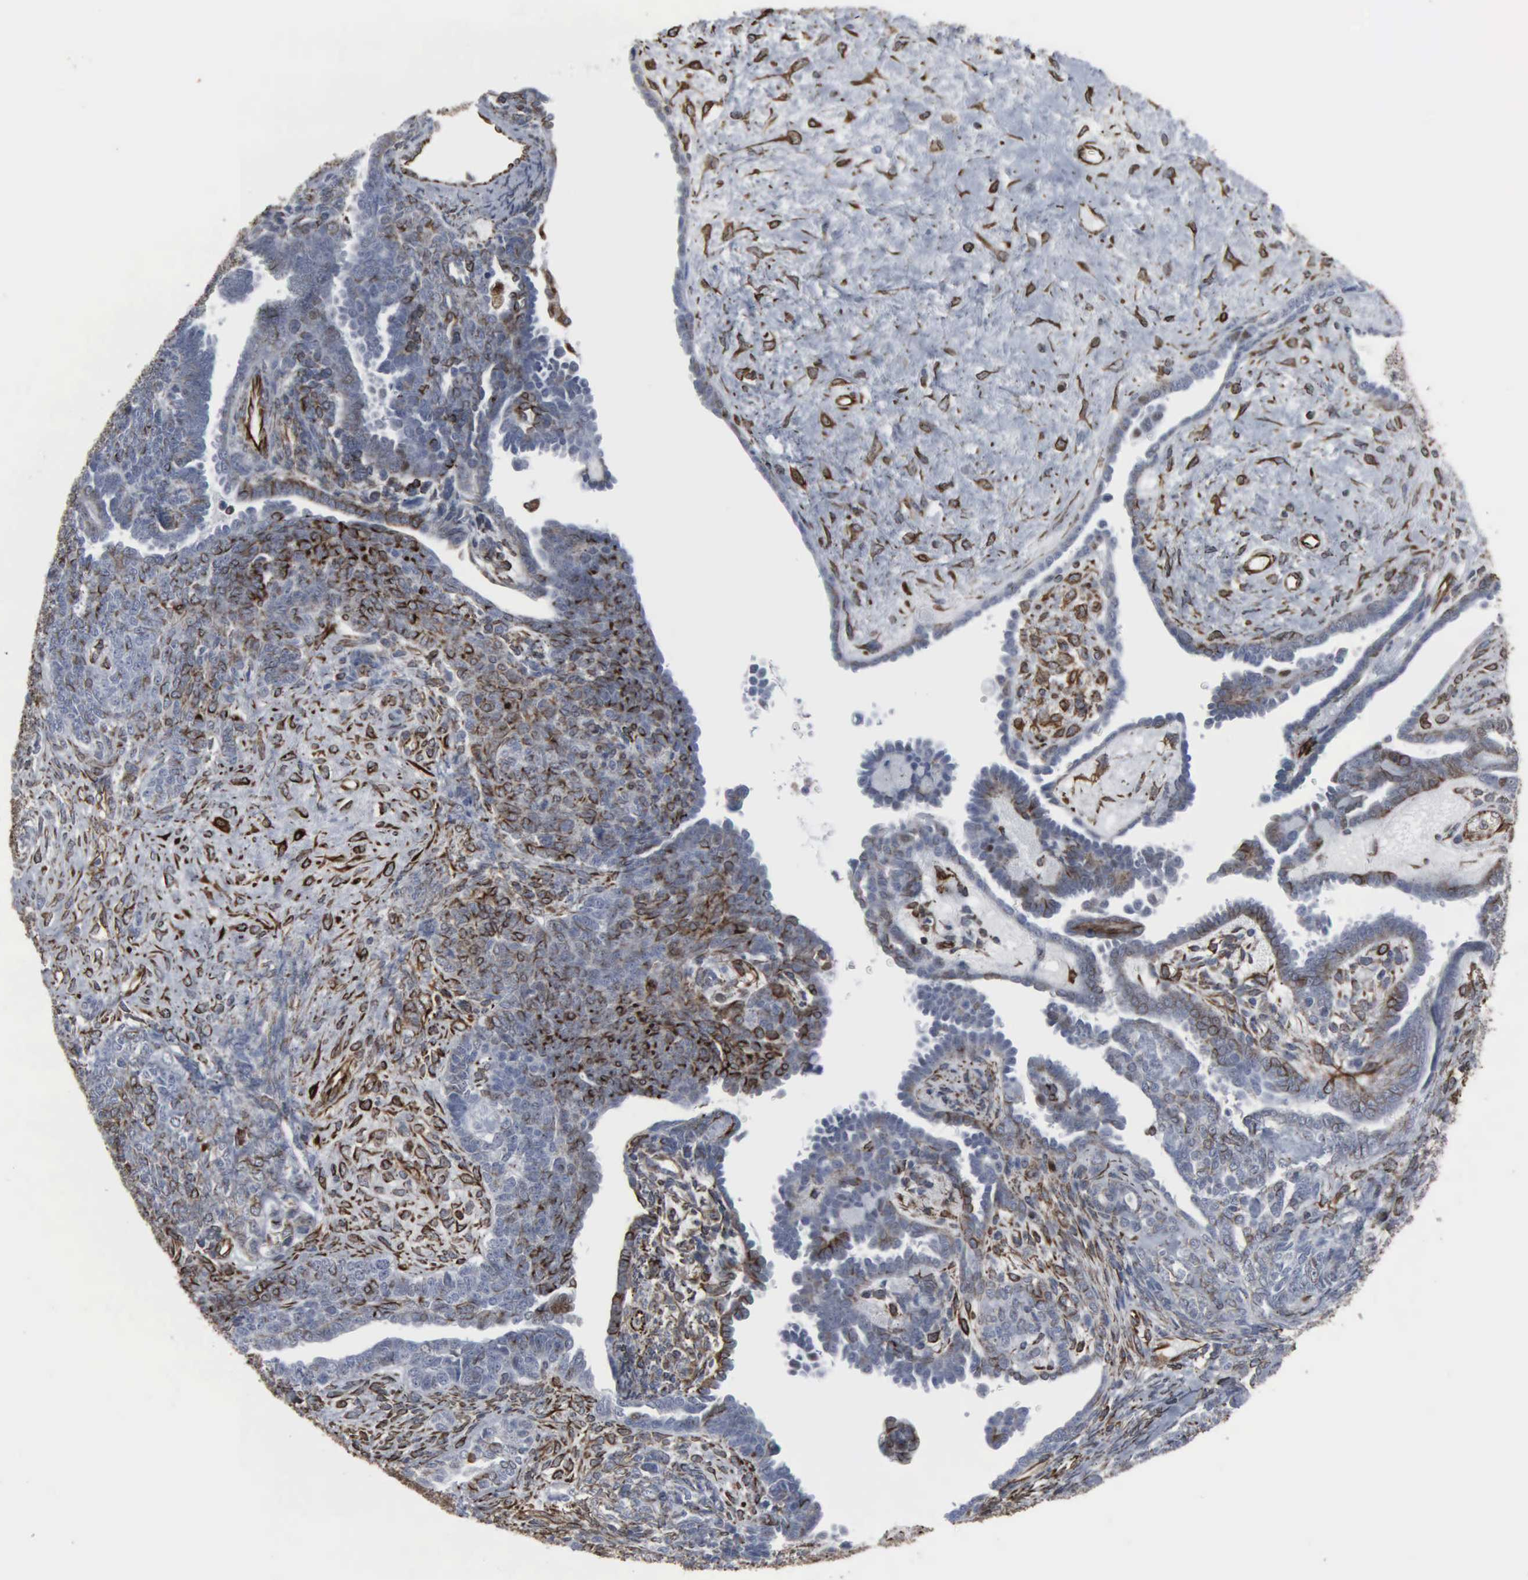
{"staining": {"intensity": "moderate", "quantity": "<25%", "location": "cytoplasmic/membranous,nuclear"}, "tissue": "endometrial cancer", "cell_type": "Tumor cells", "image_type": "cancer", "snomed": [{"axis": "morphology", "description": "Neoplasm, malignant, NOS"}, {"axis": "topography", "description": "Endometrium"}], "caption": "Endometrial cancer (malignant neoplasm) was stained to show a protein in brown. There is low levels of moderate cytoplasmic/membranous and nuclear expression in about <25% of tumor cells.", "gene": "CCNE1", "patient": {"sex": "female", "age": 74}}